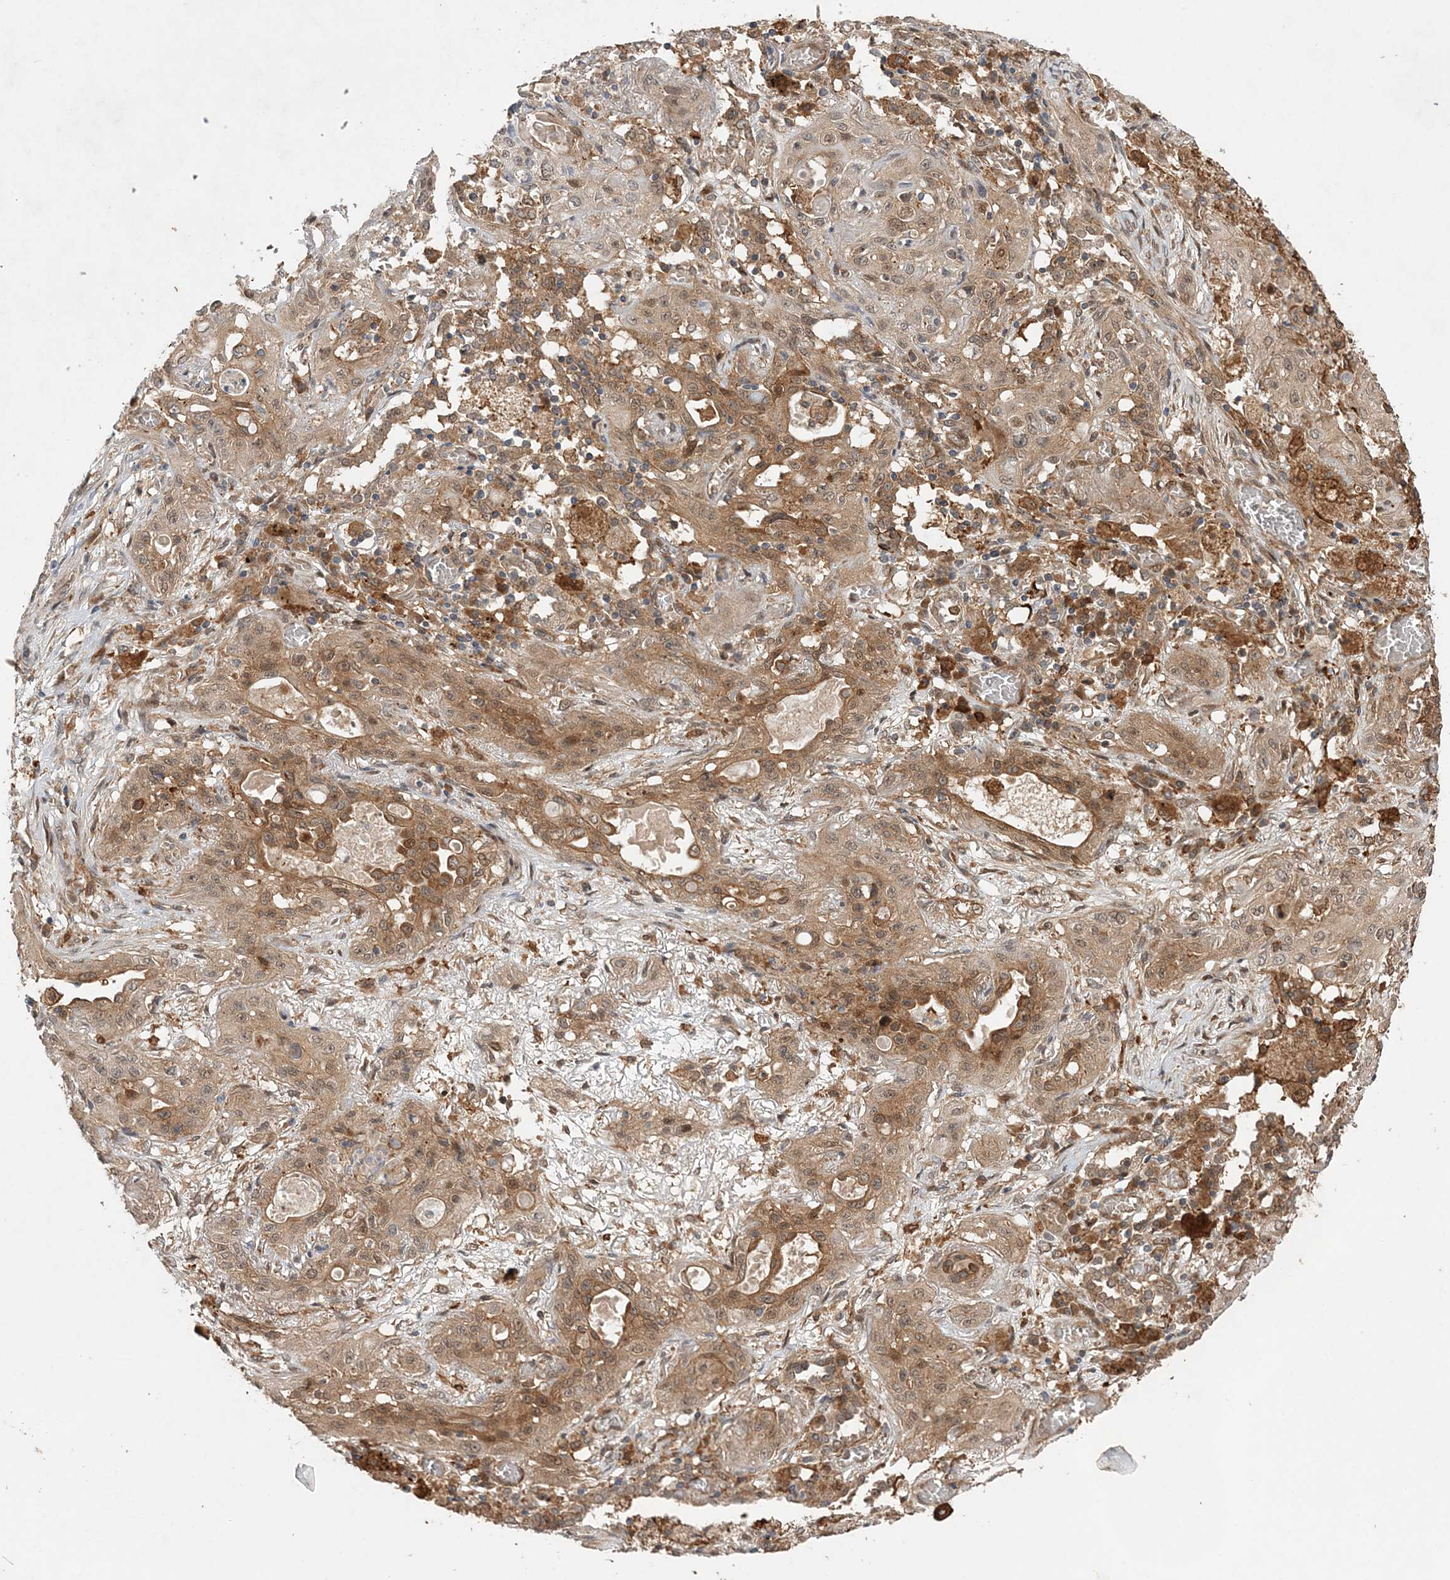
{"staining": {"intensity": "moderate", "quantity": ">75%", "location": "cytoplasmic/membranous"}, "tissue": "lung cancer", "cell_type": "Tumor cells", "image_type": "cancer", "snomed": [{"axis": "morphology", "description": "Squamous cell carcinoma, NOS"}, {"axis": "topography", "description": "Lung"}], "caption": "Lung cancer was stained to show a protein in brown. There is medium levels of moderate cytoplasmic/membranous expression in approximately >75% of tumor cells. (IHC, brightfield microscopy, high magnification).", "gene": "UBTD2", "patient": {"sex": "female", "age": 47}}